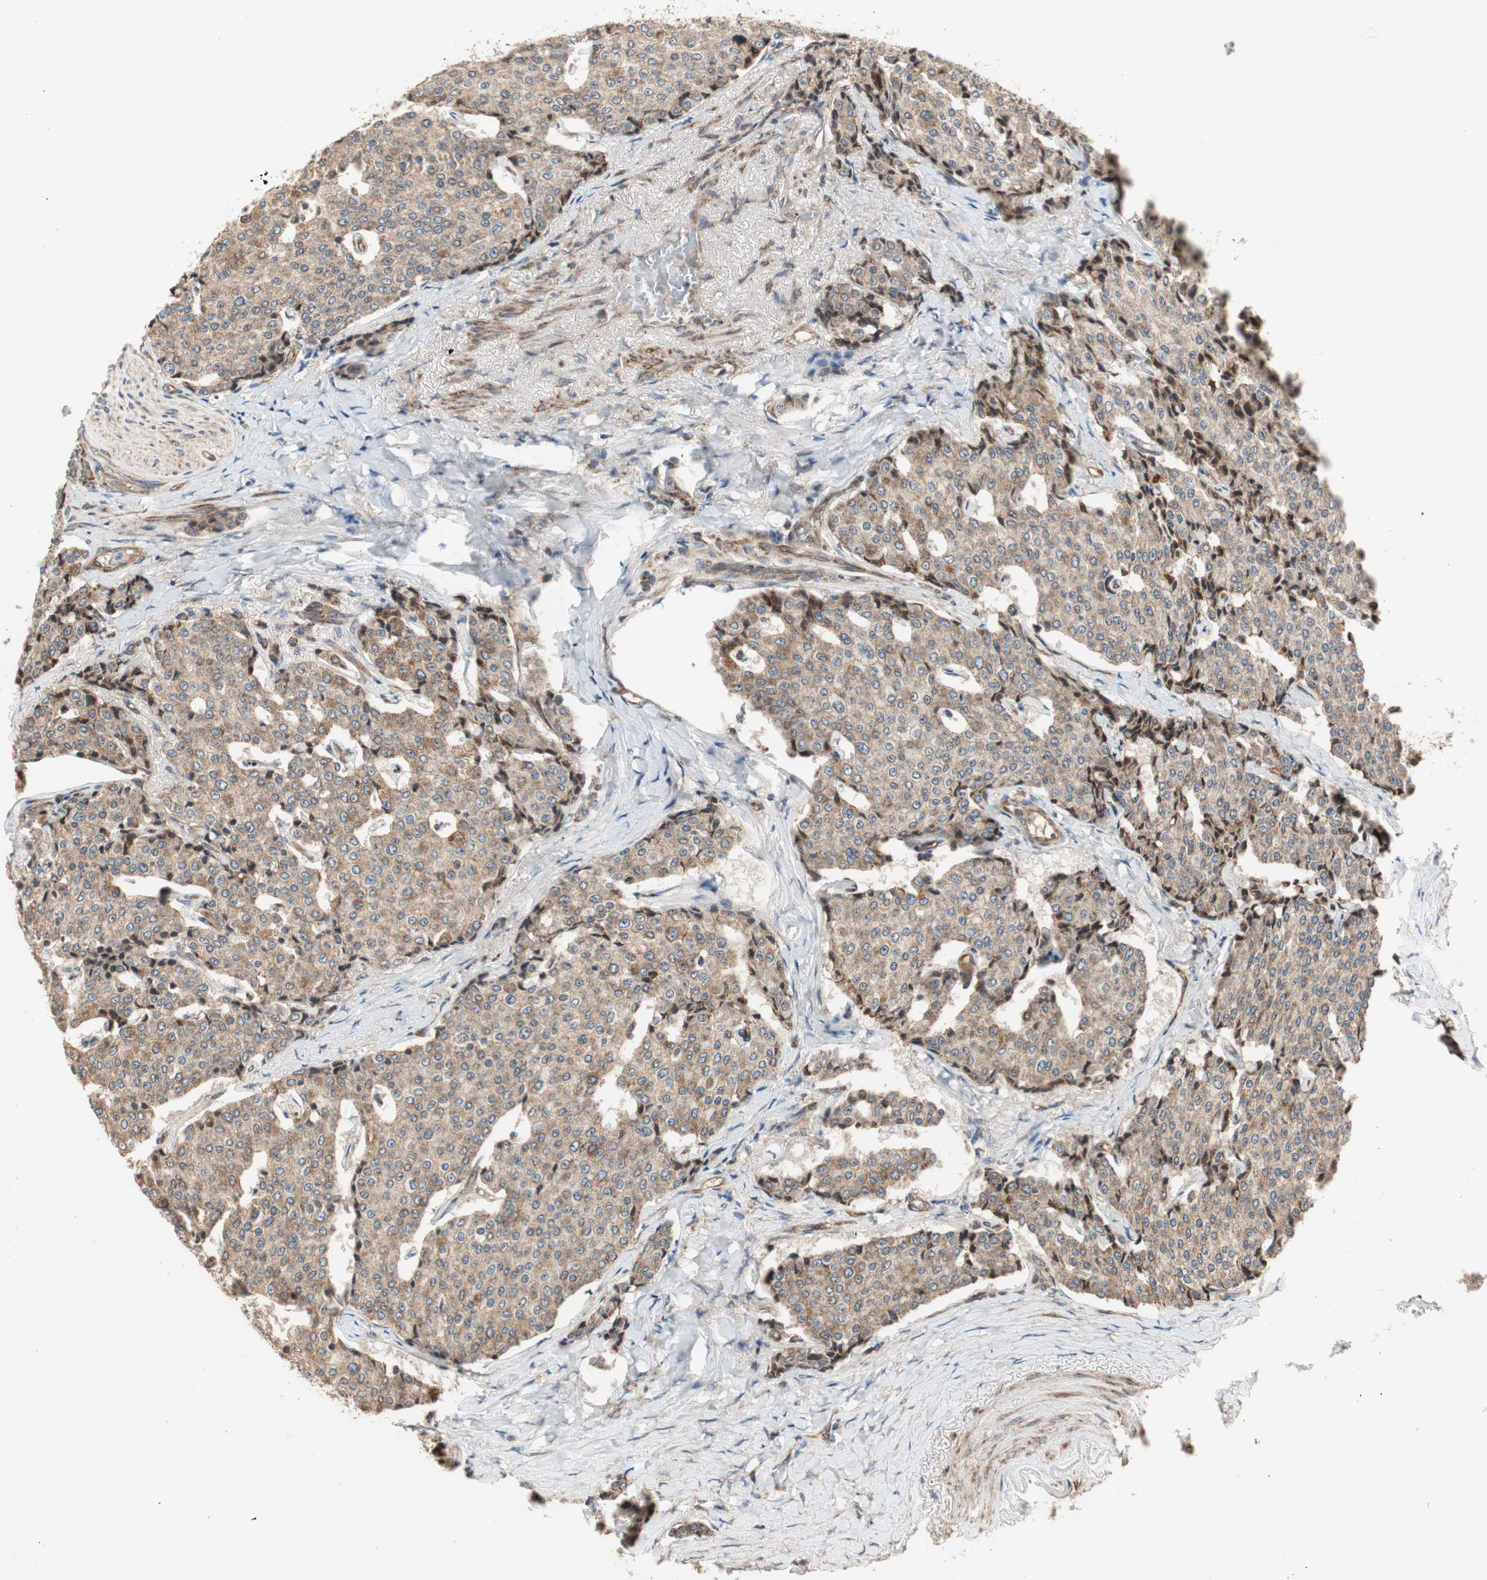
{"staining": {"intensity": "moderate", "quantity": ">75%", "location": "cytoplasmic/membranous"}, "tissue": "carcinoid", "cell_type": "Tumor cells", "image_type": "cancer", "snomed": [{"axis": "morphology", "description": "Carcinoid, malignant, NOS"}, {"axis": "topography", "description": "Colon"}], "caption": "Immunohistochemistry (DAB (3,3'-diaminobenzidine)) staining of carcinoid (malignant) exhibits moderate cytoplasmic/membranous protein positivity in about >75% of tumor cells.", "gene": "CTTNBP2NL", "patient": {"sex": "female", "age": 61}}